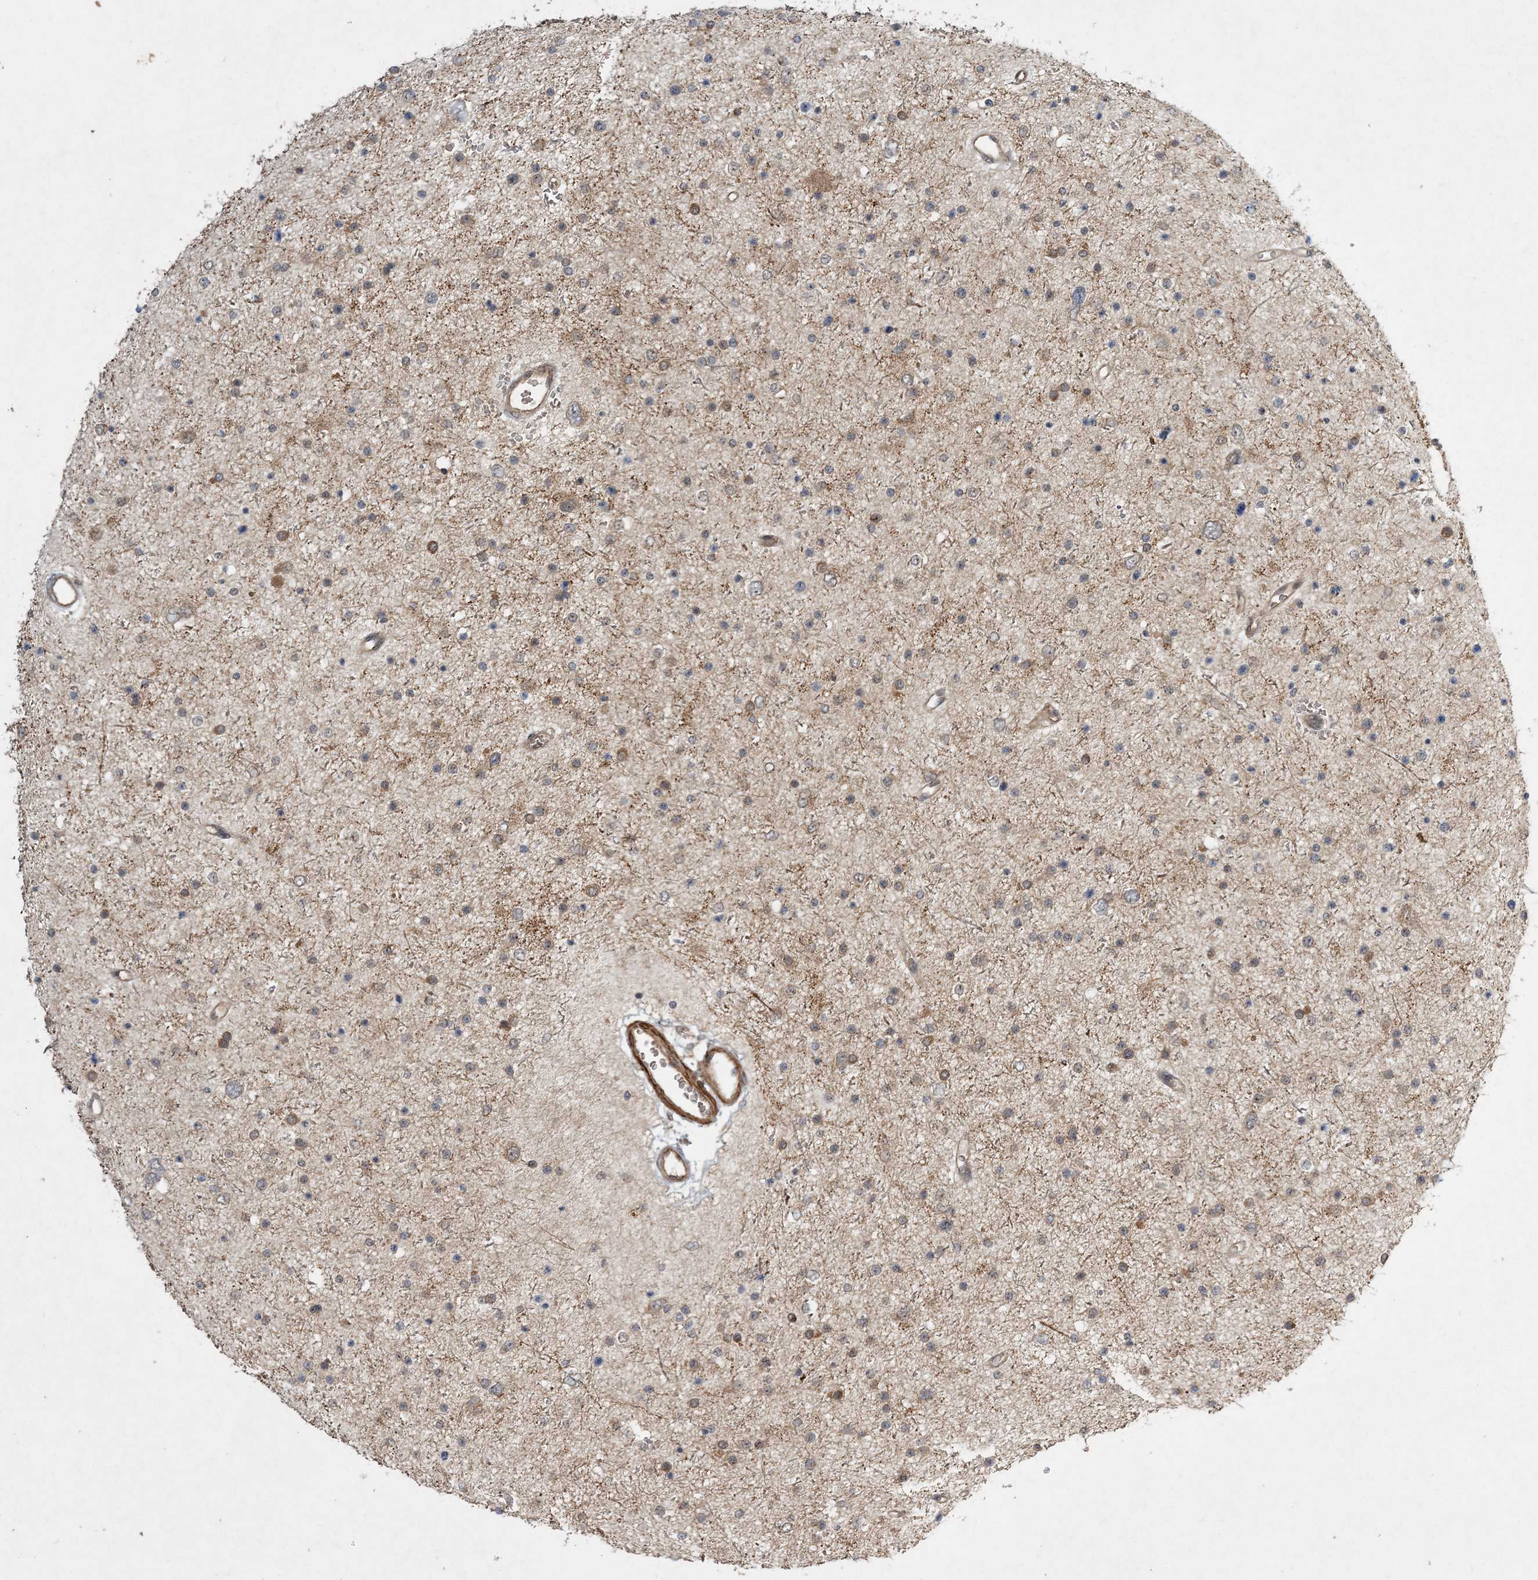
{"staining": {"intensity": "negative", "quantity": "none", "location": "none"}, "tissue": "glioma", "cell_type": "Tumor cells", "image_type": "cancer", "snomed": [{"axis": "morphology", "description": "Glioma, malignant, Low grade"}, {"axis": "topography", "description": "Brain"}], "caption": "Tumor cells show no significant protein positivity in low-grade glioma (malignant).", "gene": "UBTD2", "patient": {"sex": "female", "age": 37}}